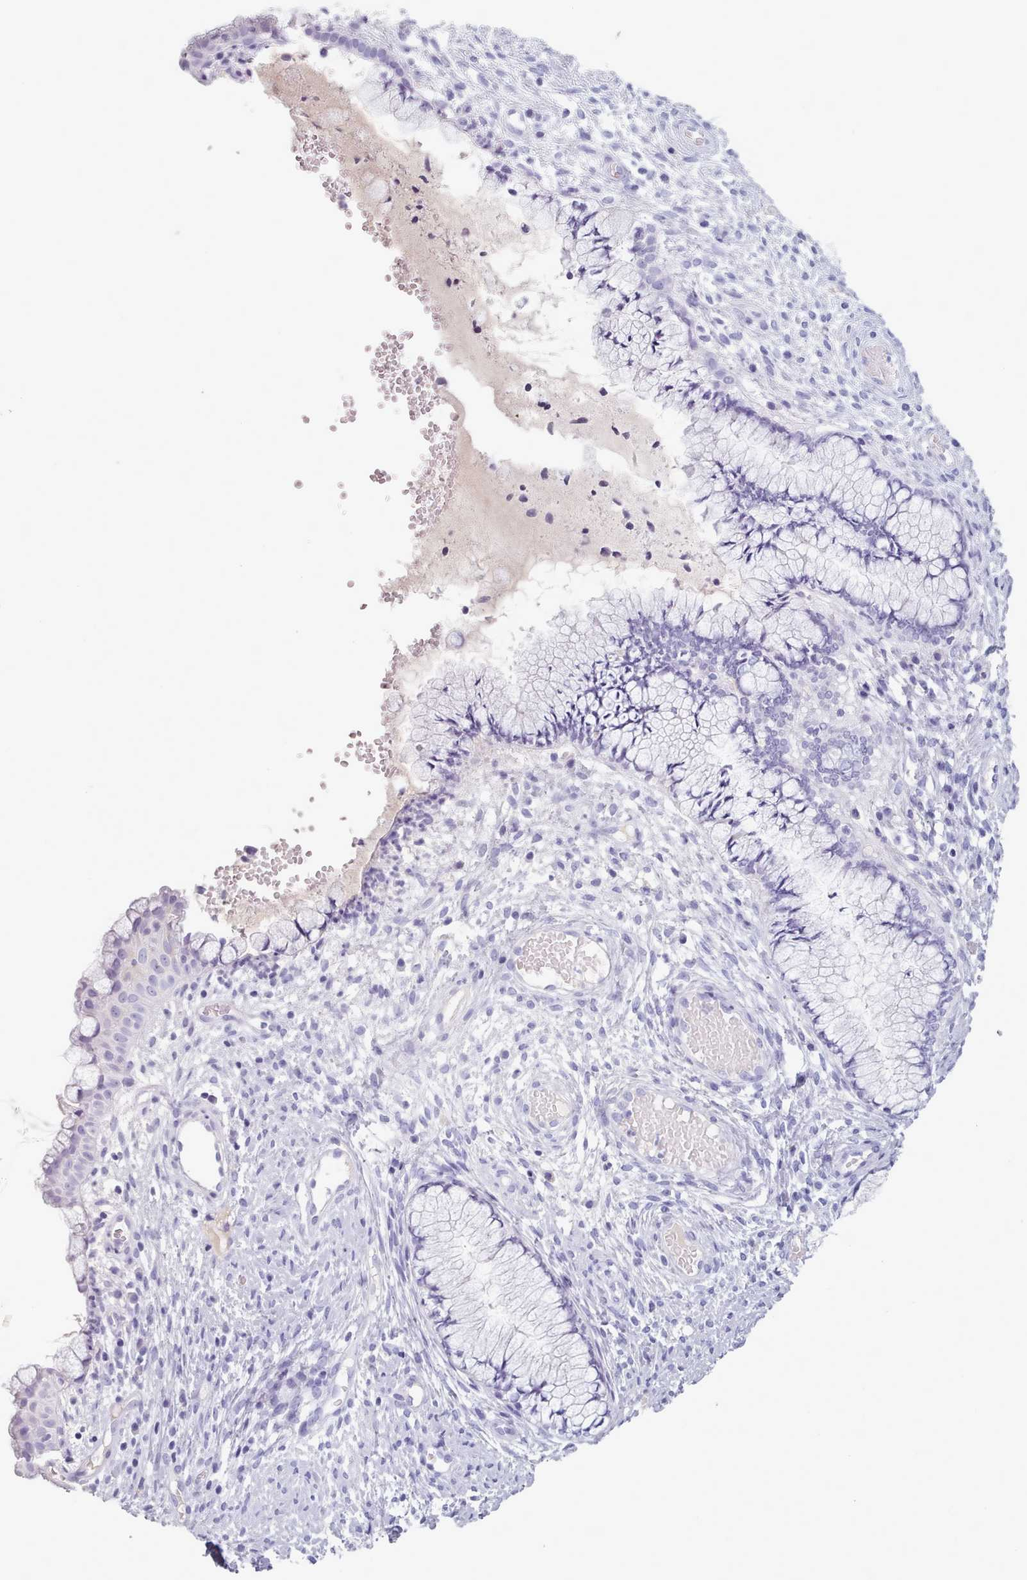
{"staining": {"intensity": "negative", "quantity": "none", "location": "none"}, "tissue": "cervix", "cell_type": "Glandular cells", "image_type": "normal", "snomed": [{"axis": "morphology", "description": "Normal tissue, NOS"}, {"axis": "topography", "description": "Cervix"}], "caption": "The histopathology image displays no significant positivity in glandular cells of cervix.", "gene": "ZNF43", "patient": {"sex": "female", "age": 42}}